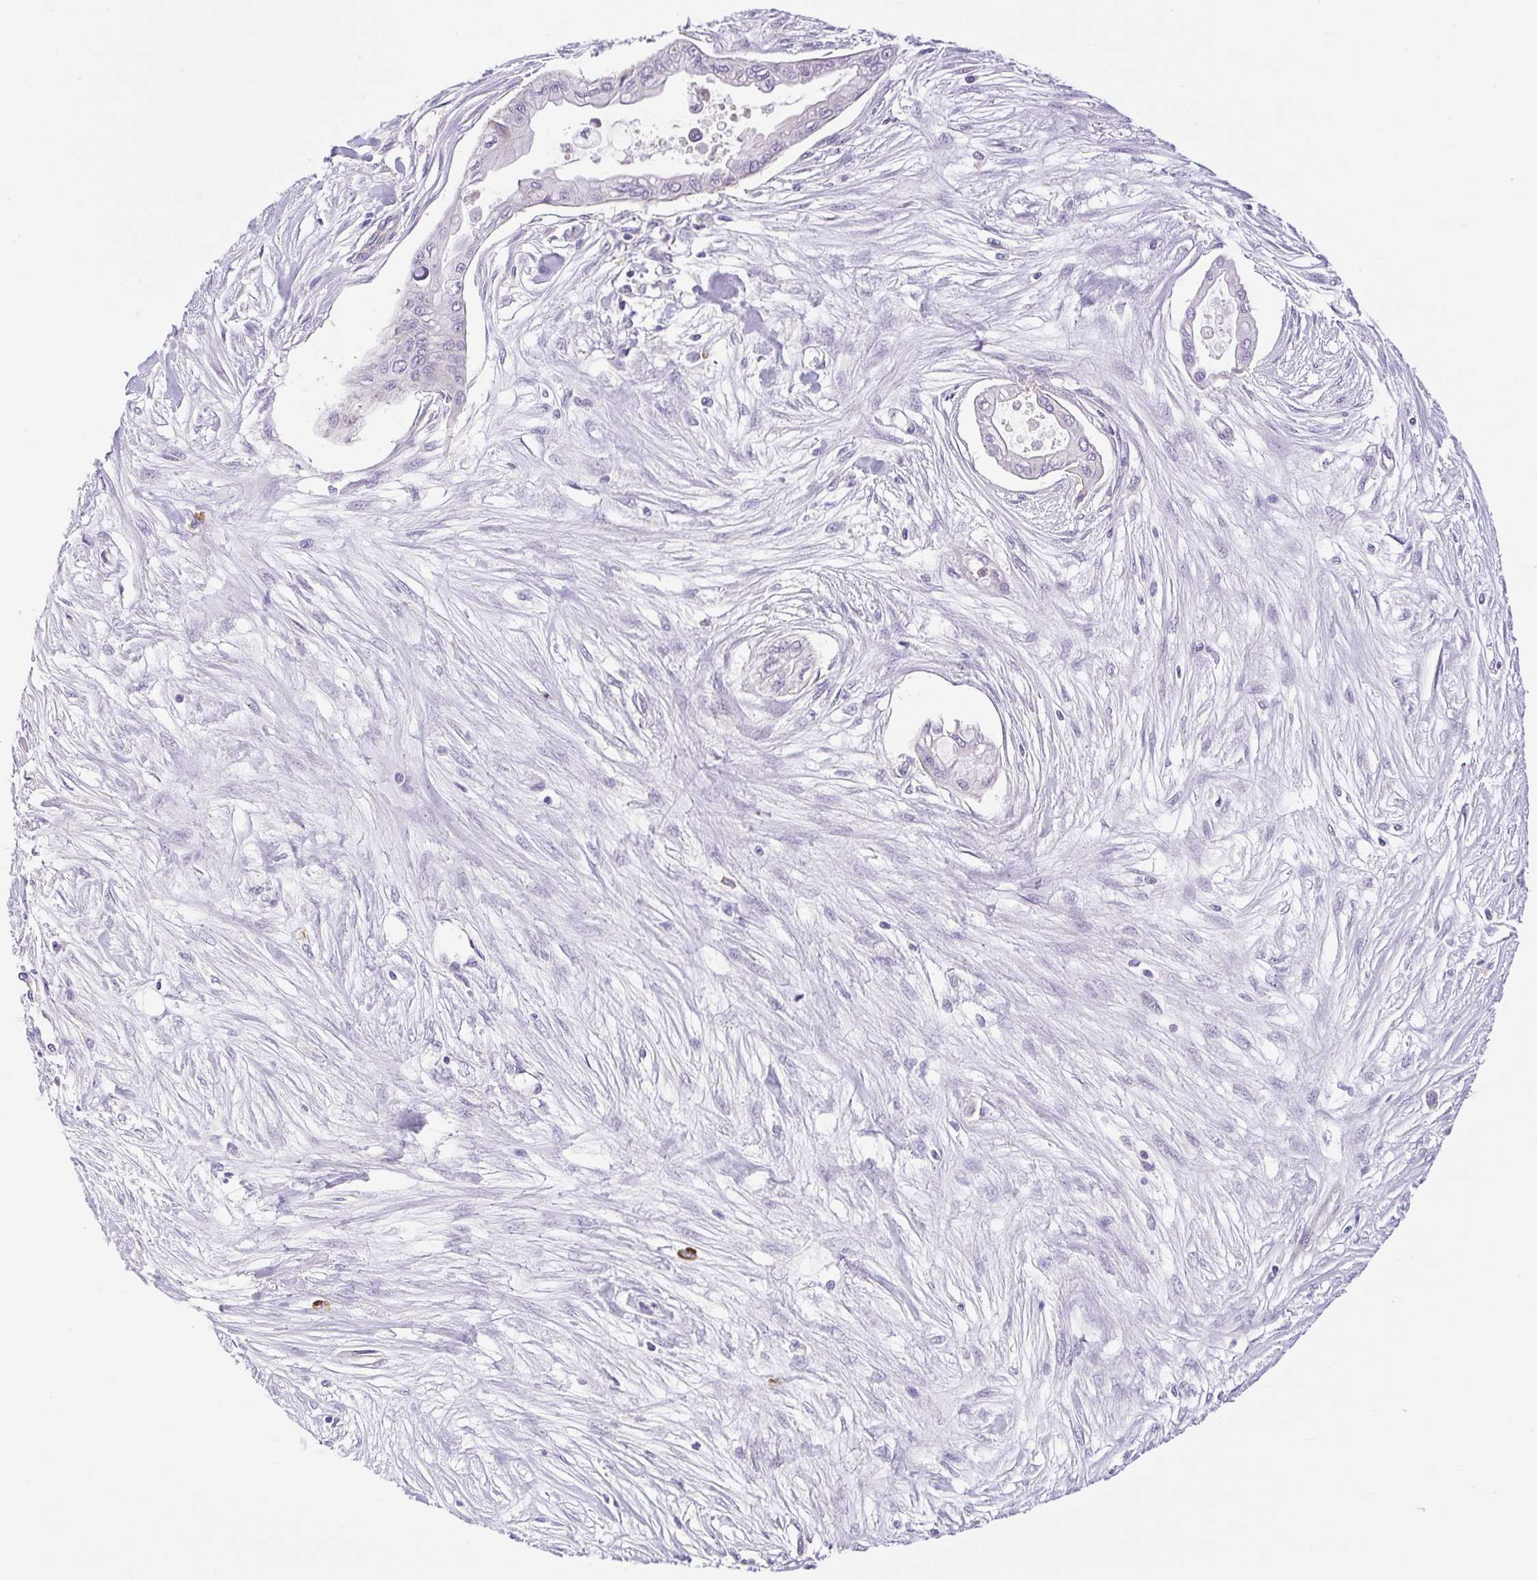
{"staining": {"intensity": "negative", "quantity": "none", "location": "none"}, "tissue": "pancreatic cancer", "cell_type": "Tumor cells", "image_type": "cancer", "snomed": [{"axis": "morphology", "description": "Adenocarcinoma, NOS"}, {"axis": "topography", "description": "Pancreas"}], "caption": "Tumor cells are negative for brown protein staining in adenocarcinoma (pancreatic).", "gene": "FAM177B", "patient": {"sex": "female", "age": 68}}